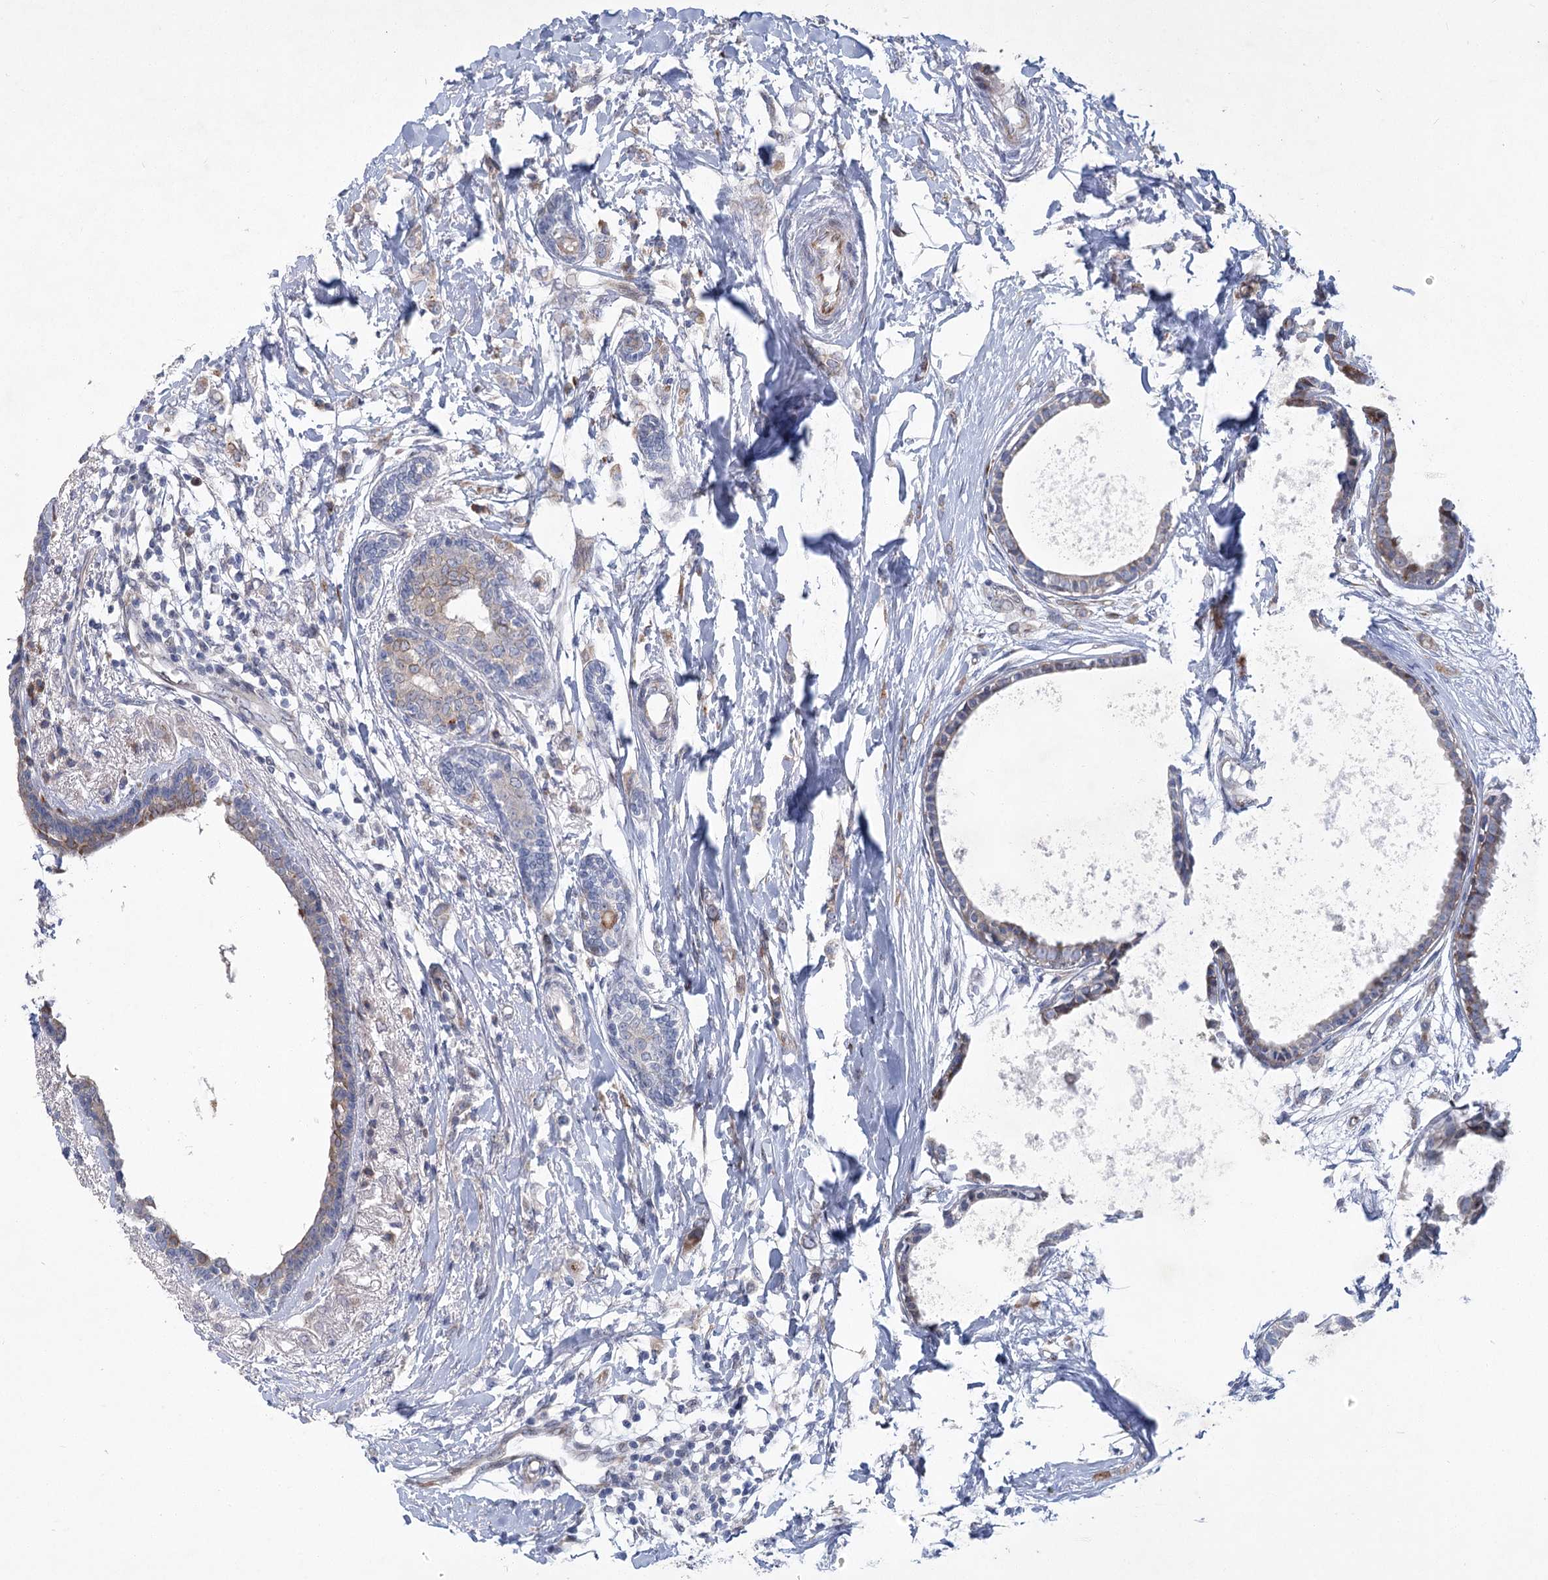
{"staining": {"intensity": "weak", "quantity": "<25%", "location": "cytoplasmic/membranous"}, "tissue": "breast cancer", "cell_type": "Tumor cells", "image_type": "cancer", "snomed": [{"axis": "morphology", "description": "Normal tissue, NOS"}, {"axis": "morphology", "description": "Lobular carcinoma"}, {"axis": "topography", "description": "Breast"}], "caption": "Human lobular carcinoma (breast) stained for a protein using immunohistochemistry (IHC) reveals no expression in tumor cells.", "gene": "GCNT4", "patient": {"sex": "female", "age": 47}}